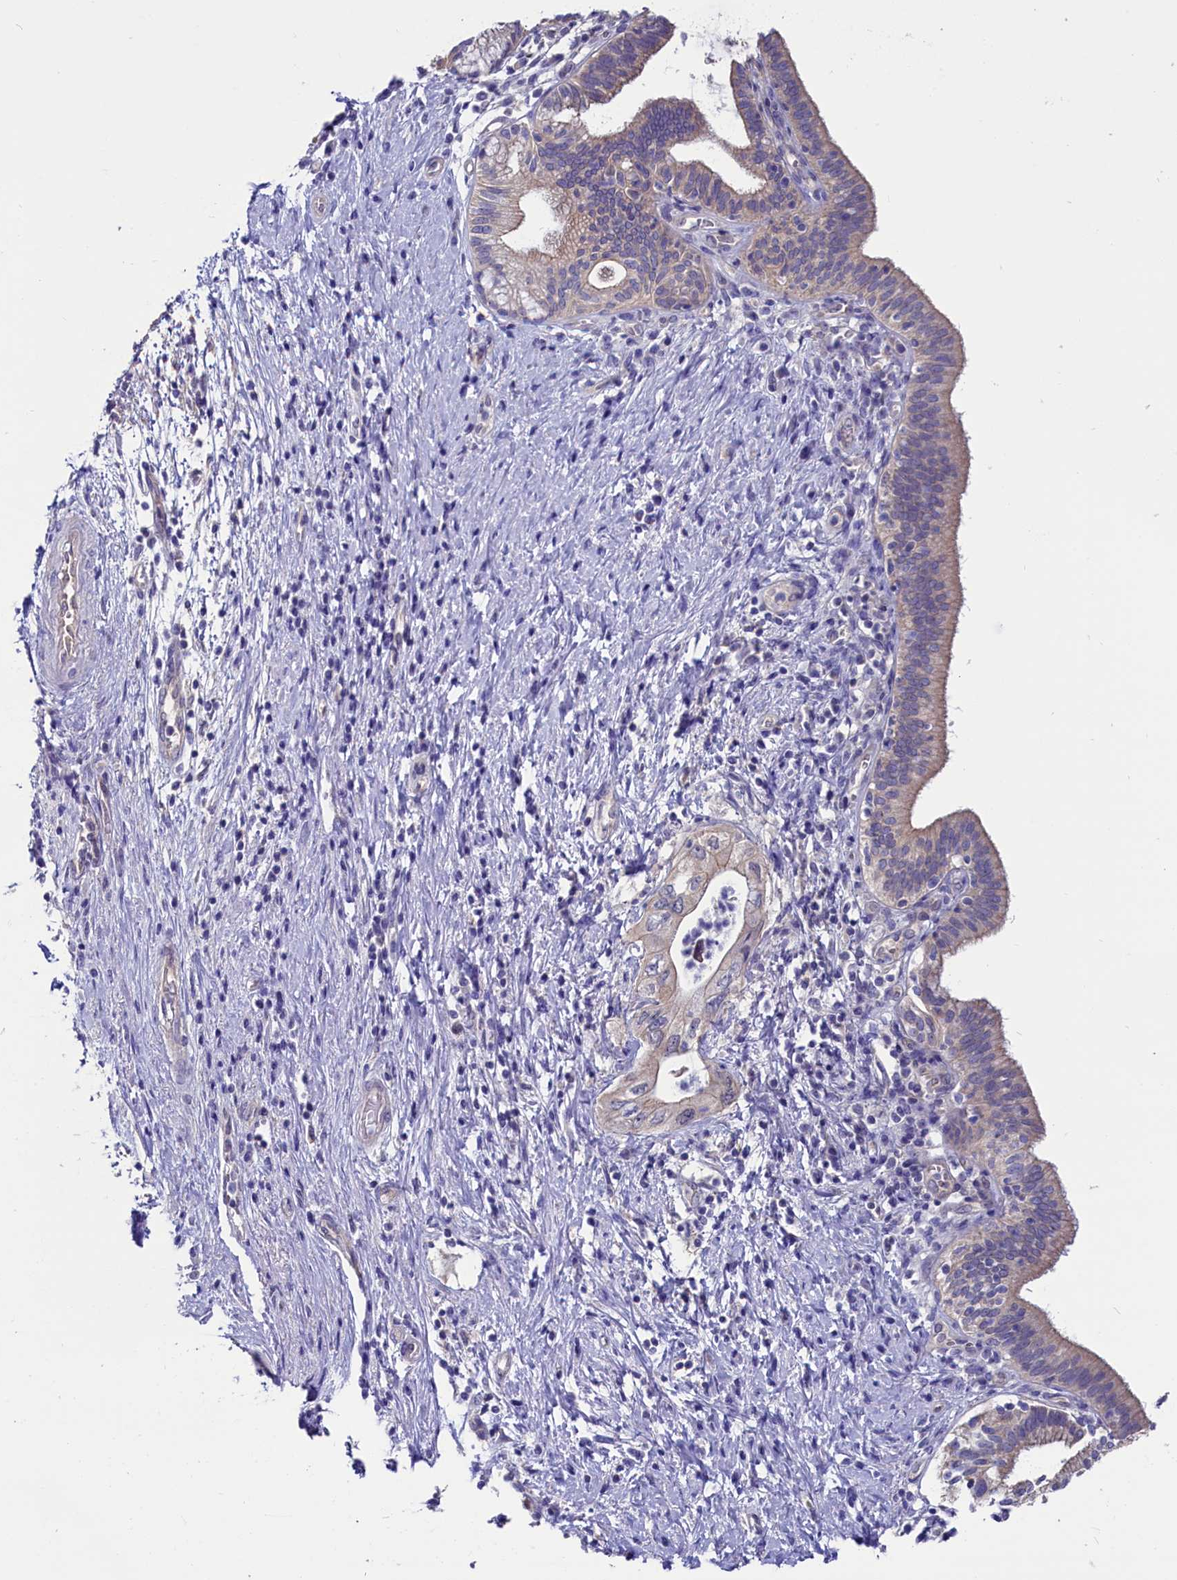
{"staining": {"intensity": "weak", "quantity": "25%-75%", "location": "cytoplasmic/membranous"}, "tissue": "pancreatic cancer", "cell_type": "Tumor cells", "image_type": "cancer", "snomed": [{"axis": "morphology", "description": "Adenocarcinoma, NOS"}, {"axis": "topography", "description": "Pancreas"}], "caption": "High-power microscopy captured an IHC image of pancreatic cancer, revealing weak cytoplasmic/membranous expression in about 25%-75% of tumor cells.", "gene": "CIAPIN1", "patient": {"sex": "female", "age": 73}}